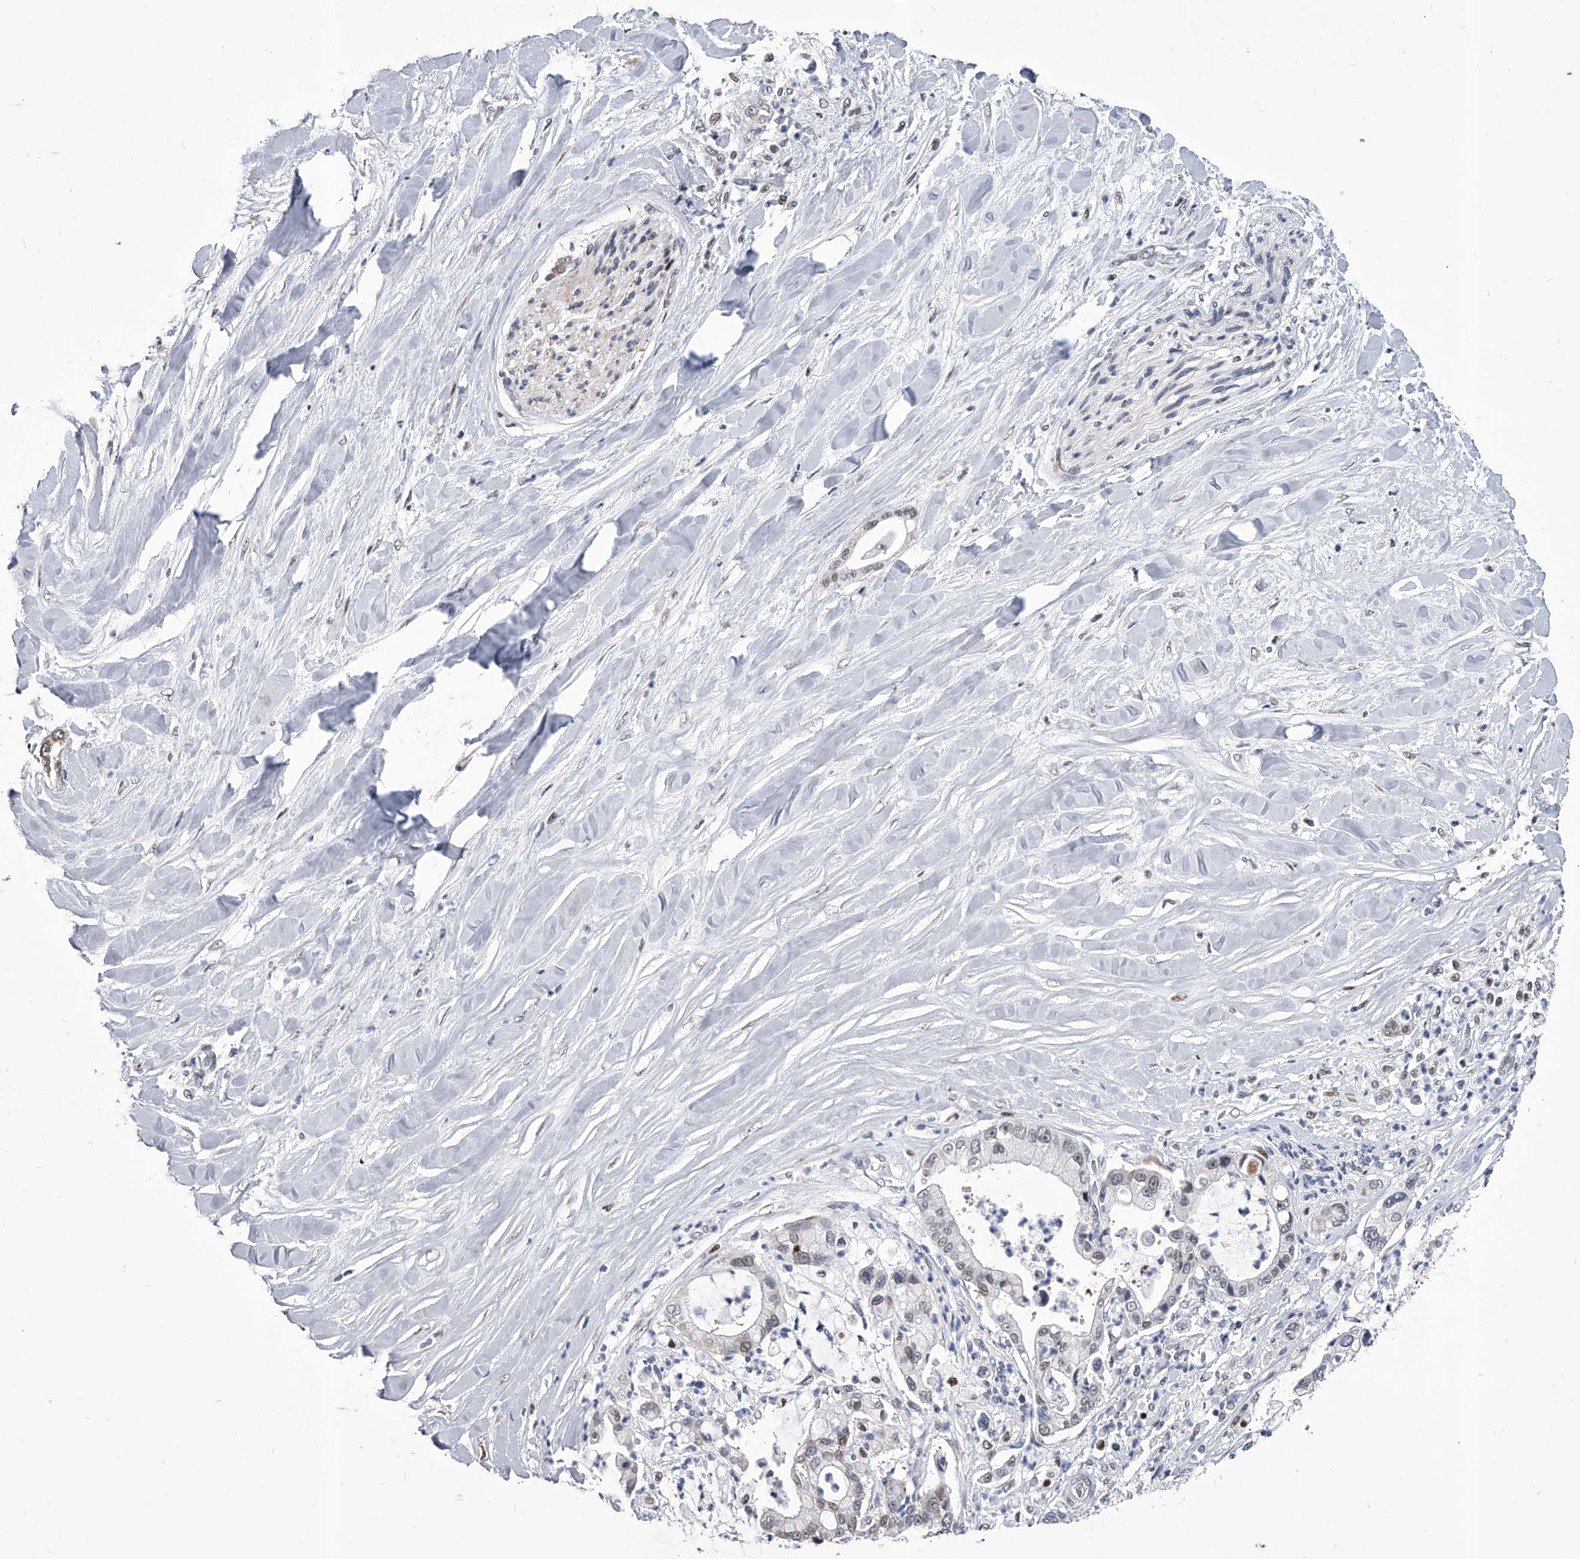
{"staining": {"intensity": "strong", "quantity": "25%-75%", "location": "nuclear"}, "tissue": "liver cancer", "cell_type": "Tumor cells", "image_type": "cancer", "snomed": [{"axis": "morphology", "description": "Cholangiocarcinoma"}, {"axis": "topography", "description": "Liver"}], "caption": "The image shows staining of liver cancer, revealing strong nuclear protein staining (brown color) within tumor cells.", "gene": "CMTR1", "patient": {"sex": "female", "age": 54}}